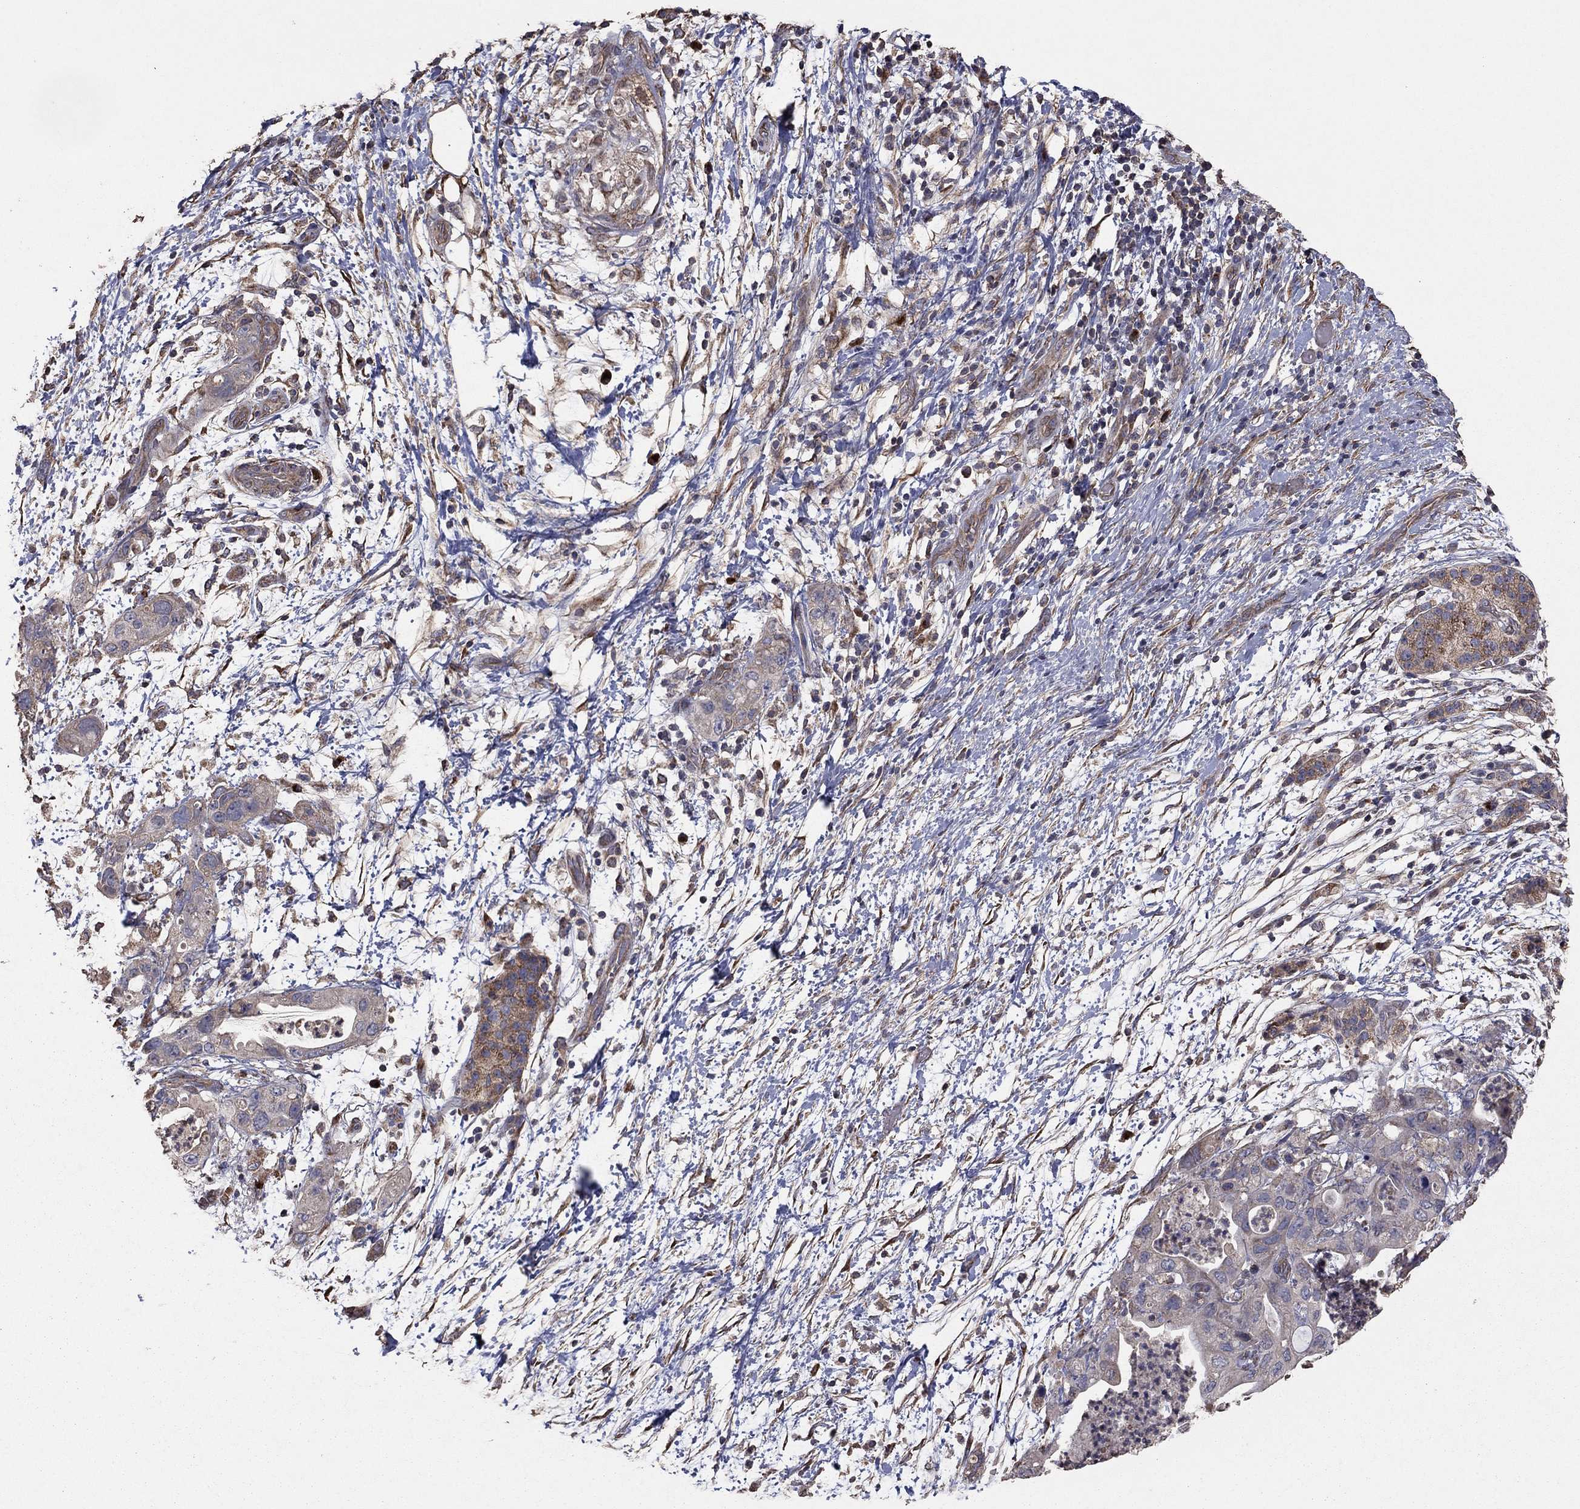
{"staining": {"intensity": "negative", "quantity": "none", "location": "none"}, "tissue": "pancreatic cancer", "cell_type": "Tumor cells", "image_type": "cancer", "snomed": [{"axis": "morphology", "description": "Adenocarcinoma, NOS"}, {"axis": "topography", "description": "Pancreas"}], "caption": "This is a image of immunohistochemistry staining of pancreatic cancer, which shows no expression in tumor cells.", "gene": "FLT4", "patient": {"sex": "female", "age": 72}}